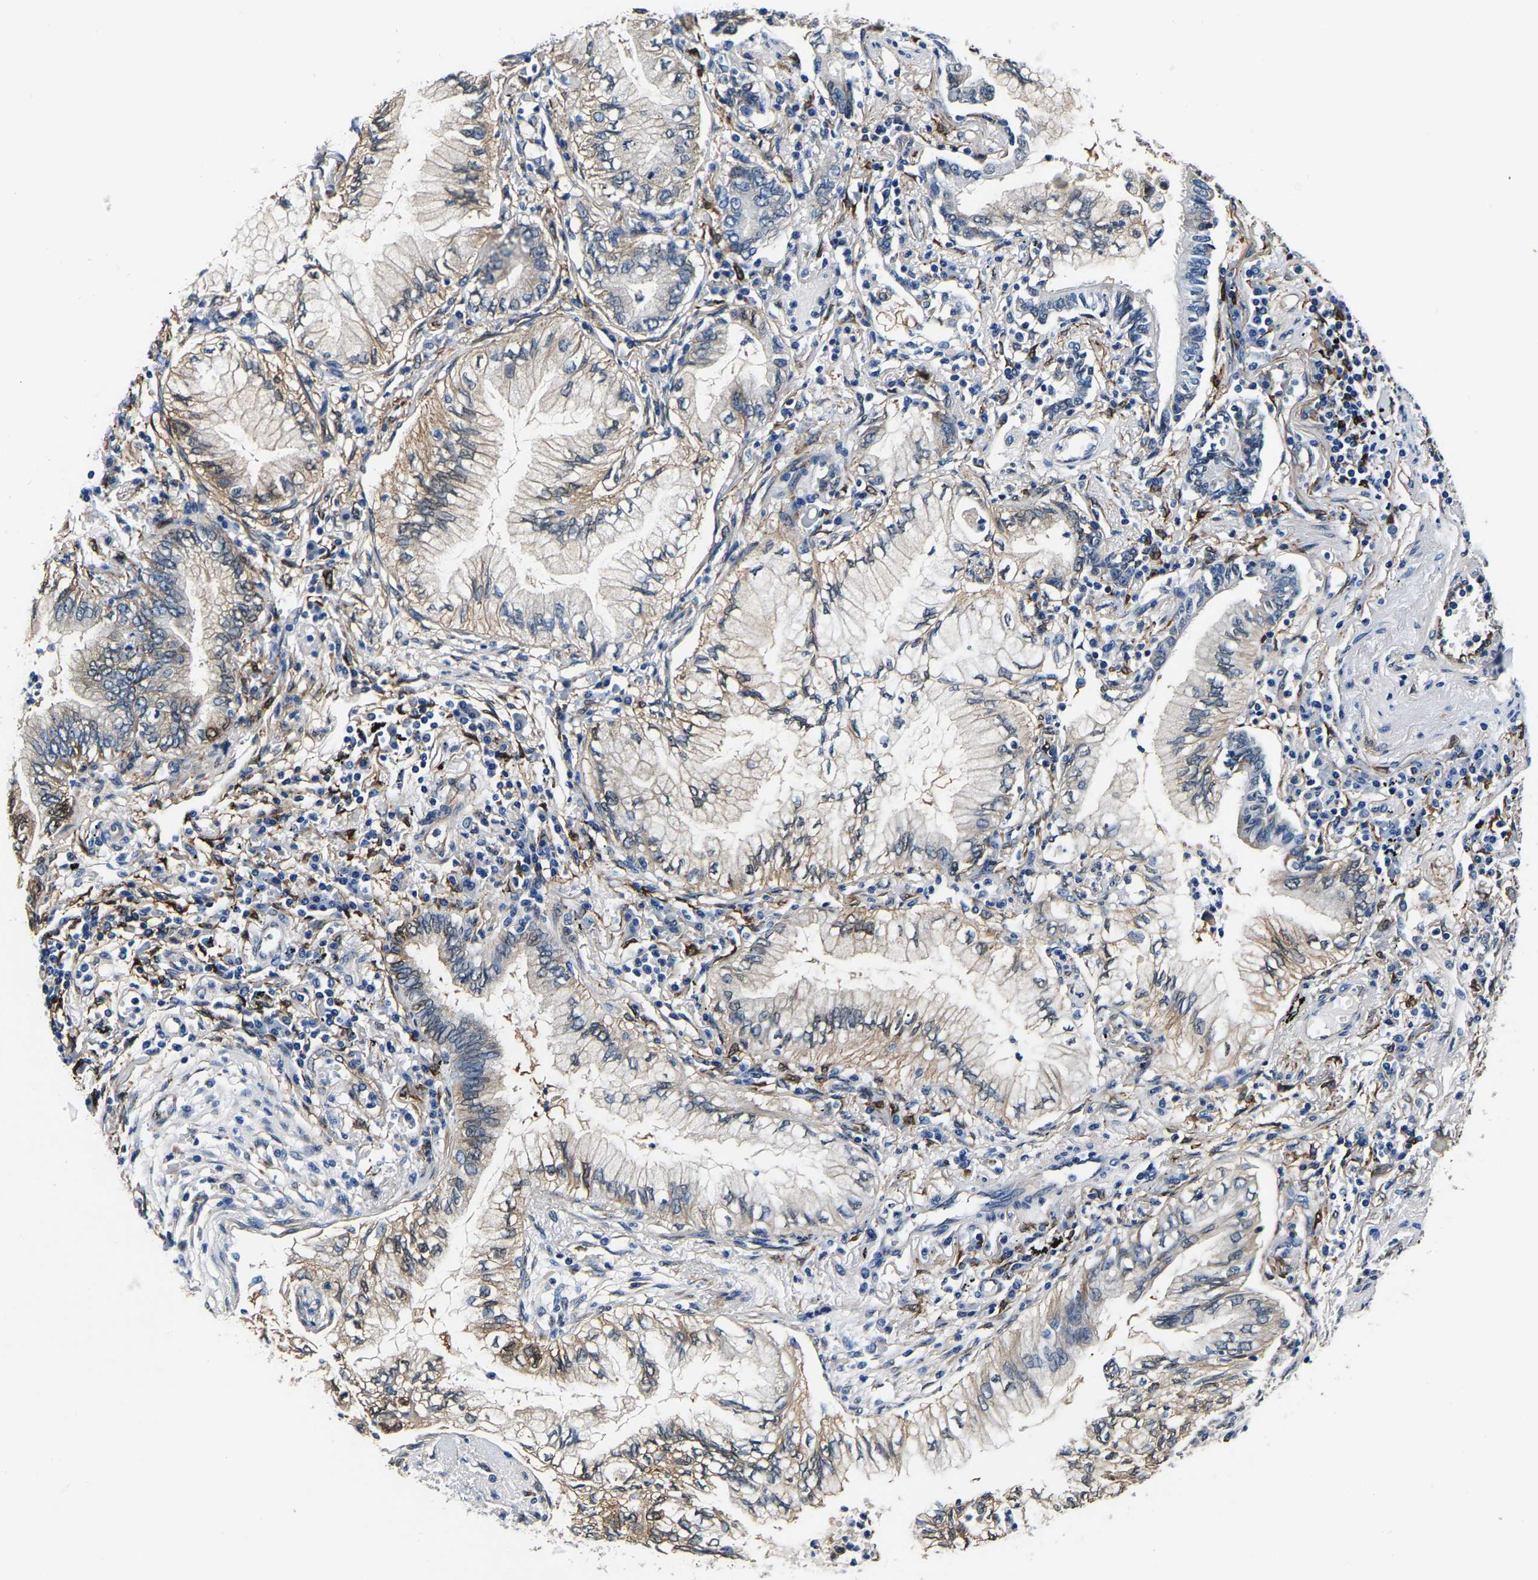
{"staining": {"intensity": "weak", "quantity": ">75%", "location": "cytoplasmic/membranous"}, "tissue": "lung cancer", "cell_type": "Tumor cells", "image_type": "cancer", "snomed": [{"axis": "morphology", "description": "Normal tissue, NOS"}, {"axis": "morphology", "description": "Adenocarcinoma, NOS"}, {"axis": "topography", "description": "Bronchus"}, {"axis": "topography", "description": "Lung"}], "caption": "Adenocarcinoma (lung) stained with a brown dye displays weak cytoplasmic/membranous positive positivity in approximately >75% of tumor cells.", "gene": "S100A13", "patient": {"sex": "female", "age": 70}}